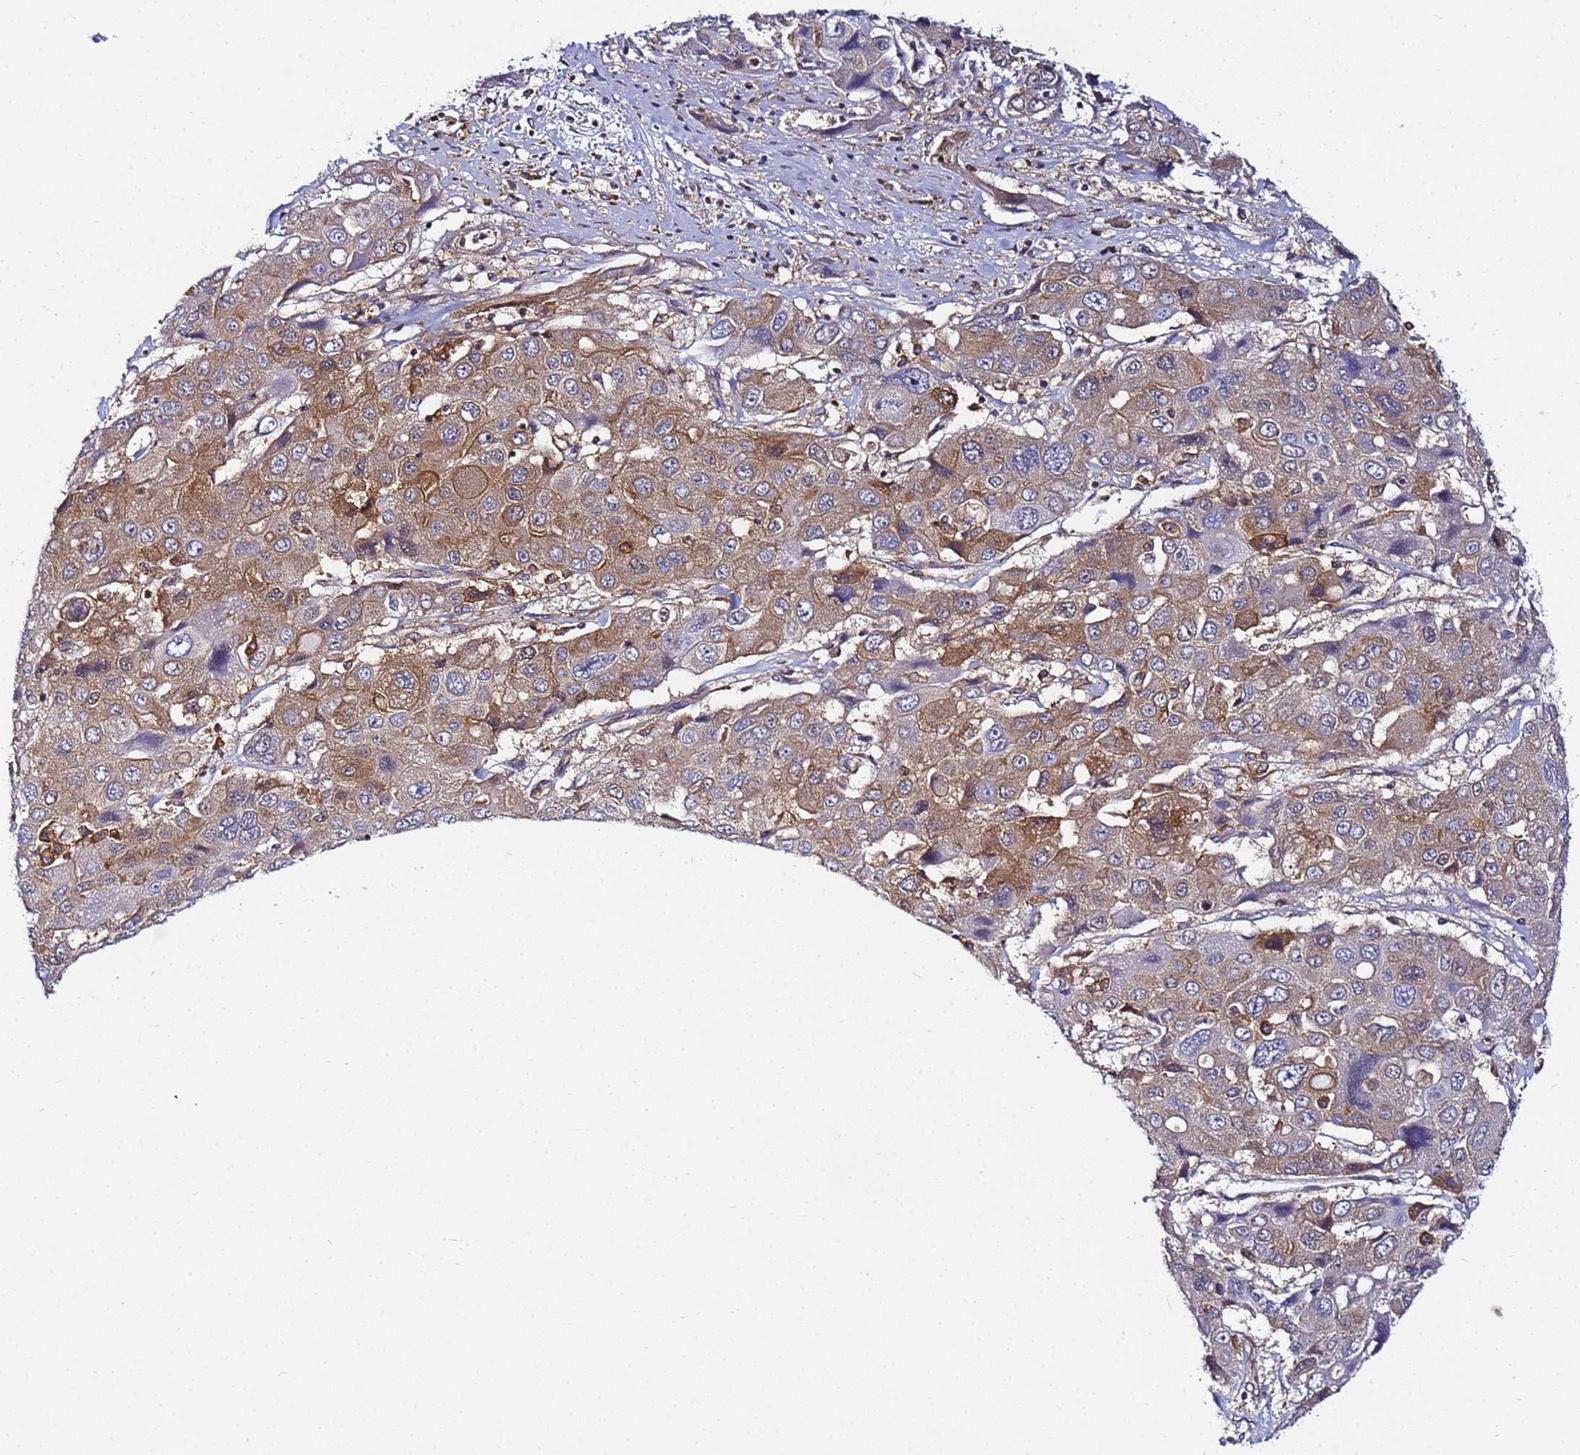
{"staining": {"intensity": "moderate", "quantity": ">75%", "location": "cytoplasmic/membranous"}, "tissue": "liver cancer", "cell_type": "Tumor cells", "image_type": "cancer", "snomed": [{"axis": "morphology", "description": "Cholangiocarcinoma"}, {"axis": "topography", "description": "Liver"}], "caption": "A micrograph of liver cancer (cholangiocarcinoma) stained for a protein demonstrates moderate cytoplasmic/membranous brown staining in tumor cells. The staining is performed using DAB brown chromogen to label protein expression. The nuclei are counter-stained blue using hematoxylin.", "gene": "CHM", "patient": {"sex": "male", "age": 67}}